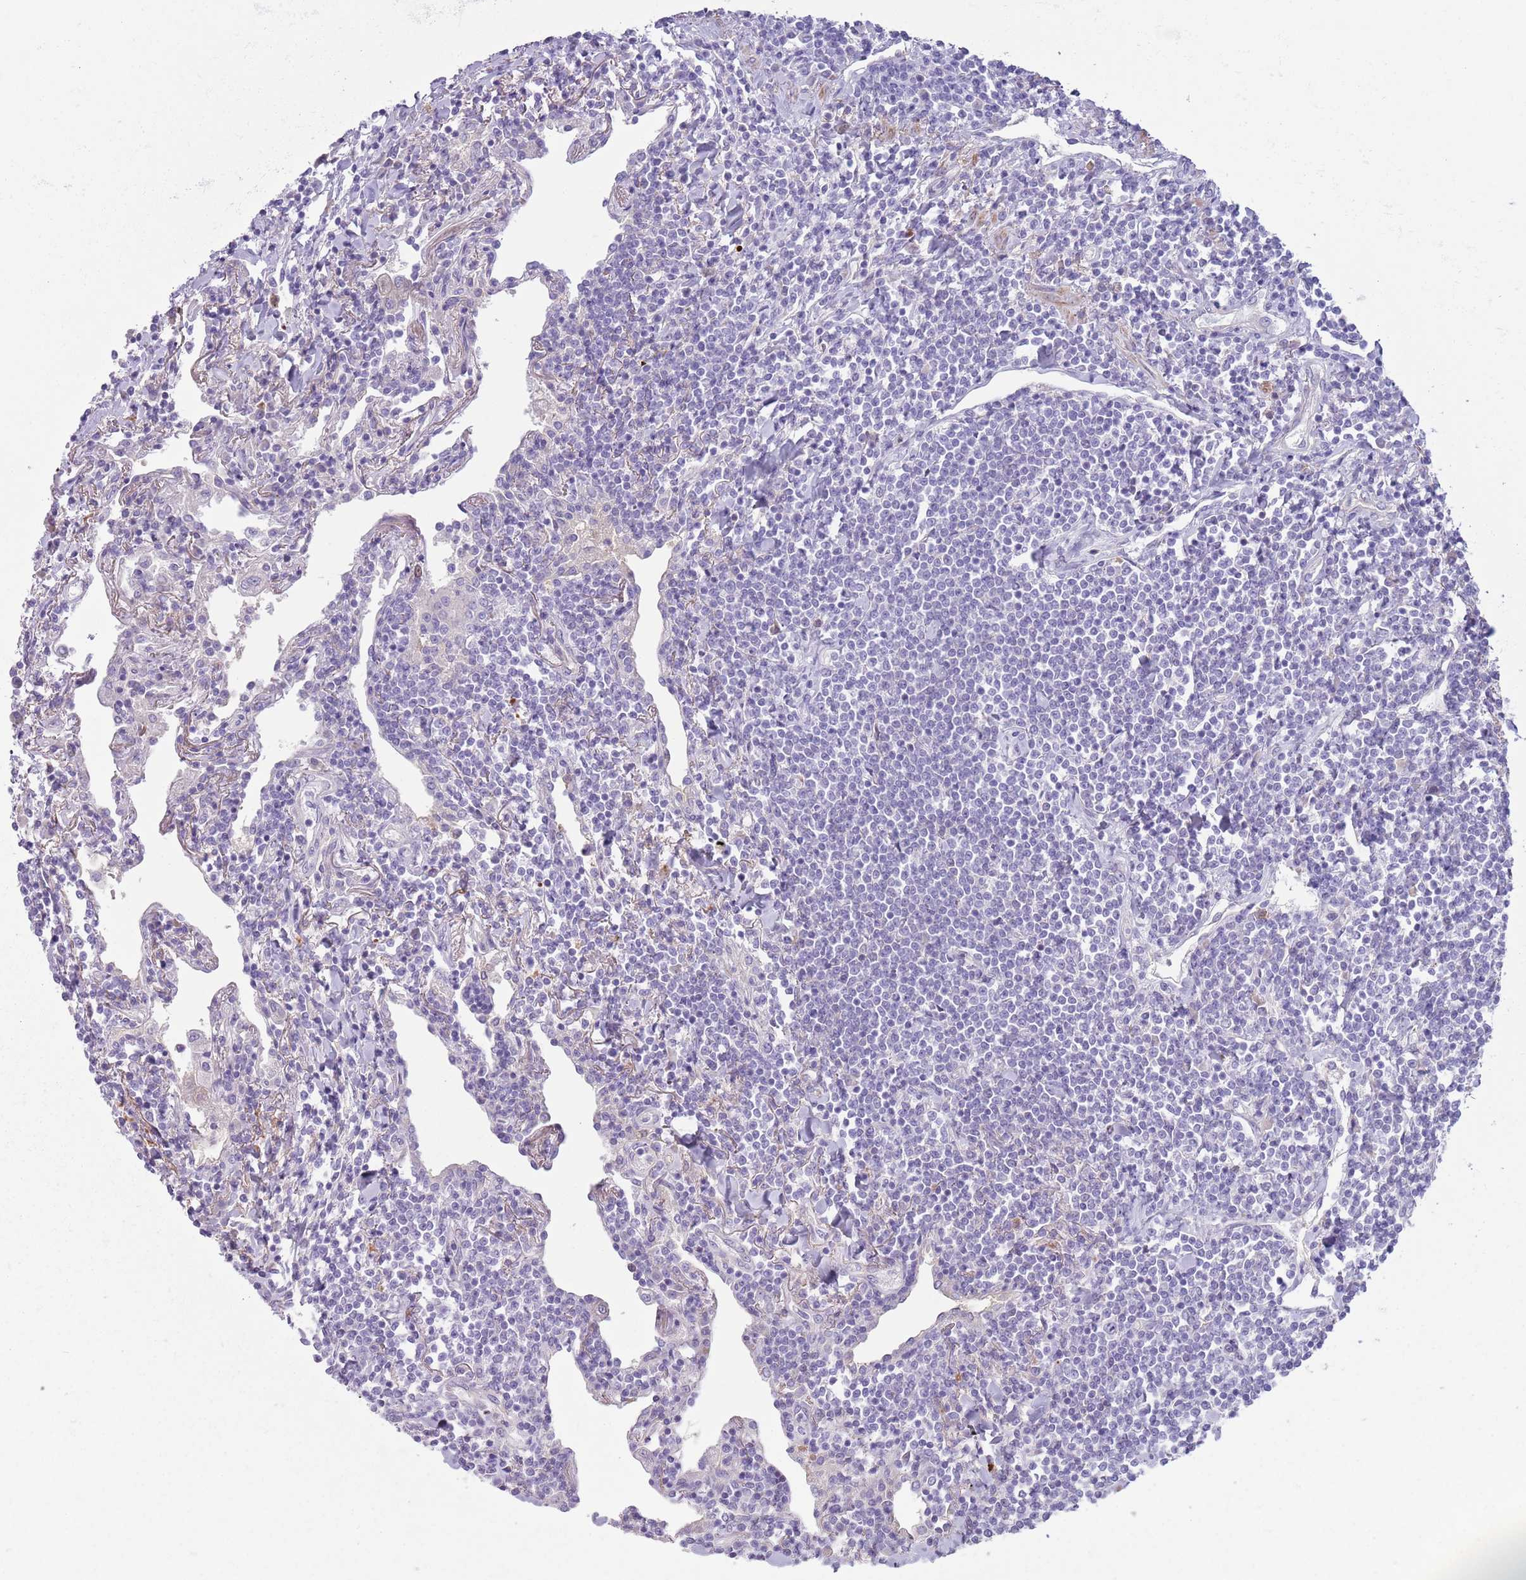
{"staining": {"intensity": "negative", "quantity": "none", "location": "none"}, "tissue": "lymphoma", "cell_type": "Tumor cells", "image_type": "cancer", "snomed": [{"axis": "morphology", "description": "Malignant lymphoma, non-Hodgkin's type, Low grade"}, {"axis": "topography", "description": "Lung"}], "caption": "Immunohistochemistry photomicrograph of neoplastic tissue: human lymphoma stained with DAB reveals no significant protein staining in tumor cells.", "gene": "CFH", "patient": {"sex": "female", "age": 71}}